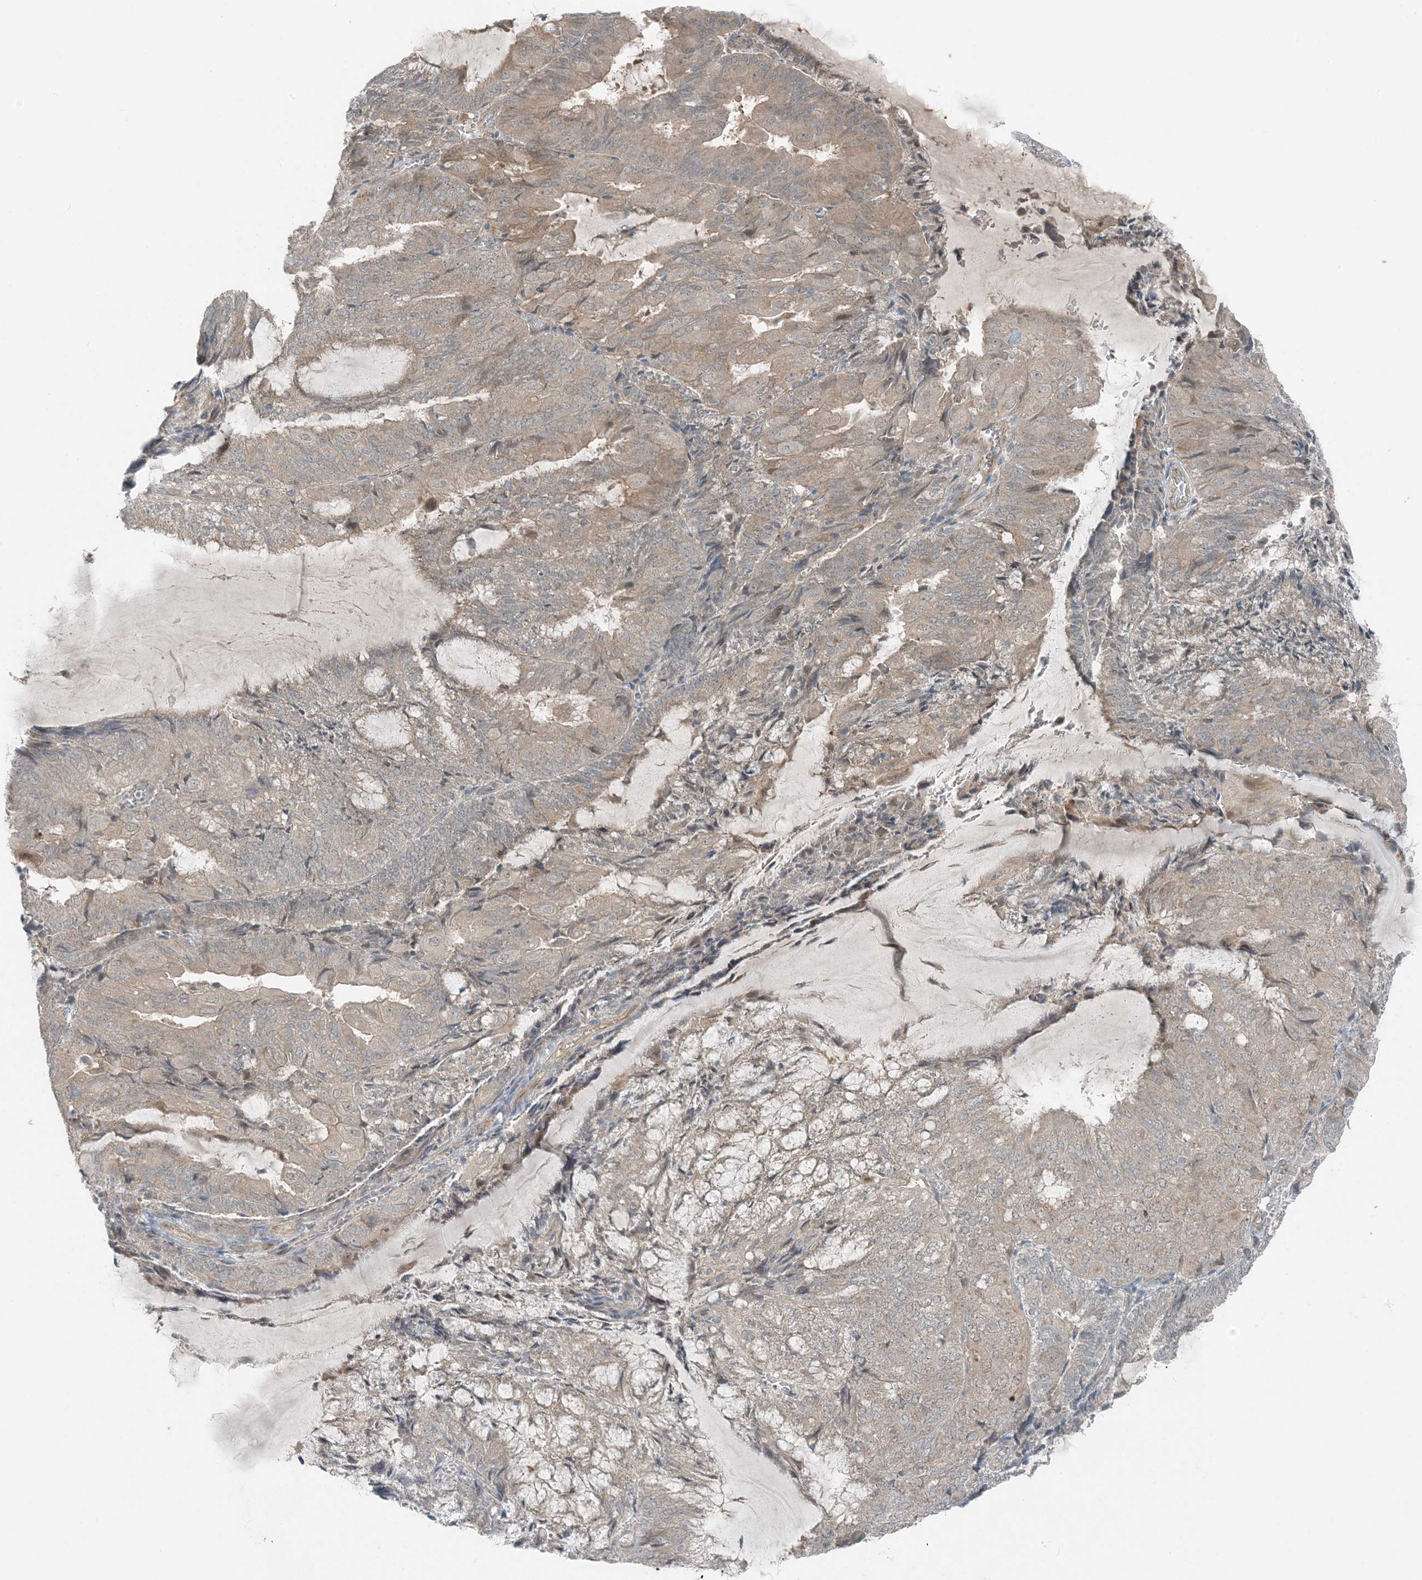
{"staining": {"intensity": "weak", "quantity": "<25%", "location": "cytoplasmic/membranous"}, "tissue": "endometrial cancer", "cell_type": "Tumor cells", "image_type": "cancer", "snomed": [{"axis": "morphology", "description": "Adenocarcinoma, NOS"}, {"axis": "topography", "description": "Endometrium"}], "caption": "There is no significant staining in tumor cells of endometrial cancer. (IHC, brightfield microscopy, high magnification).", "gene": "MITD1", "patient": {"sex": "female", "age": 81}}